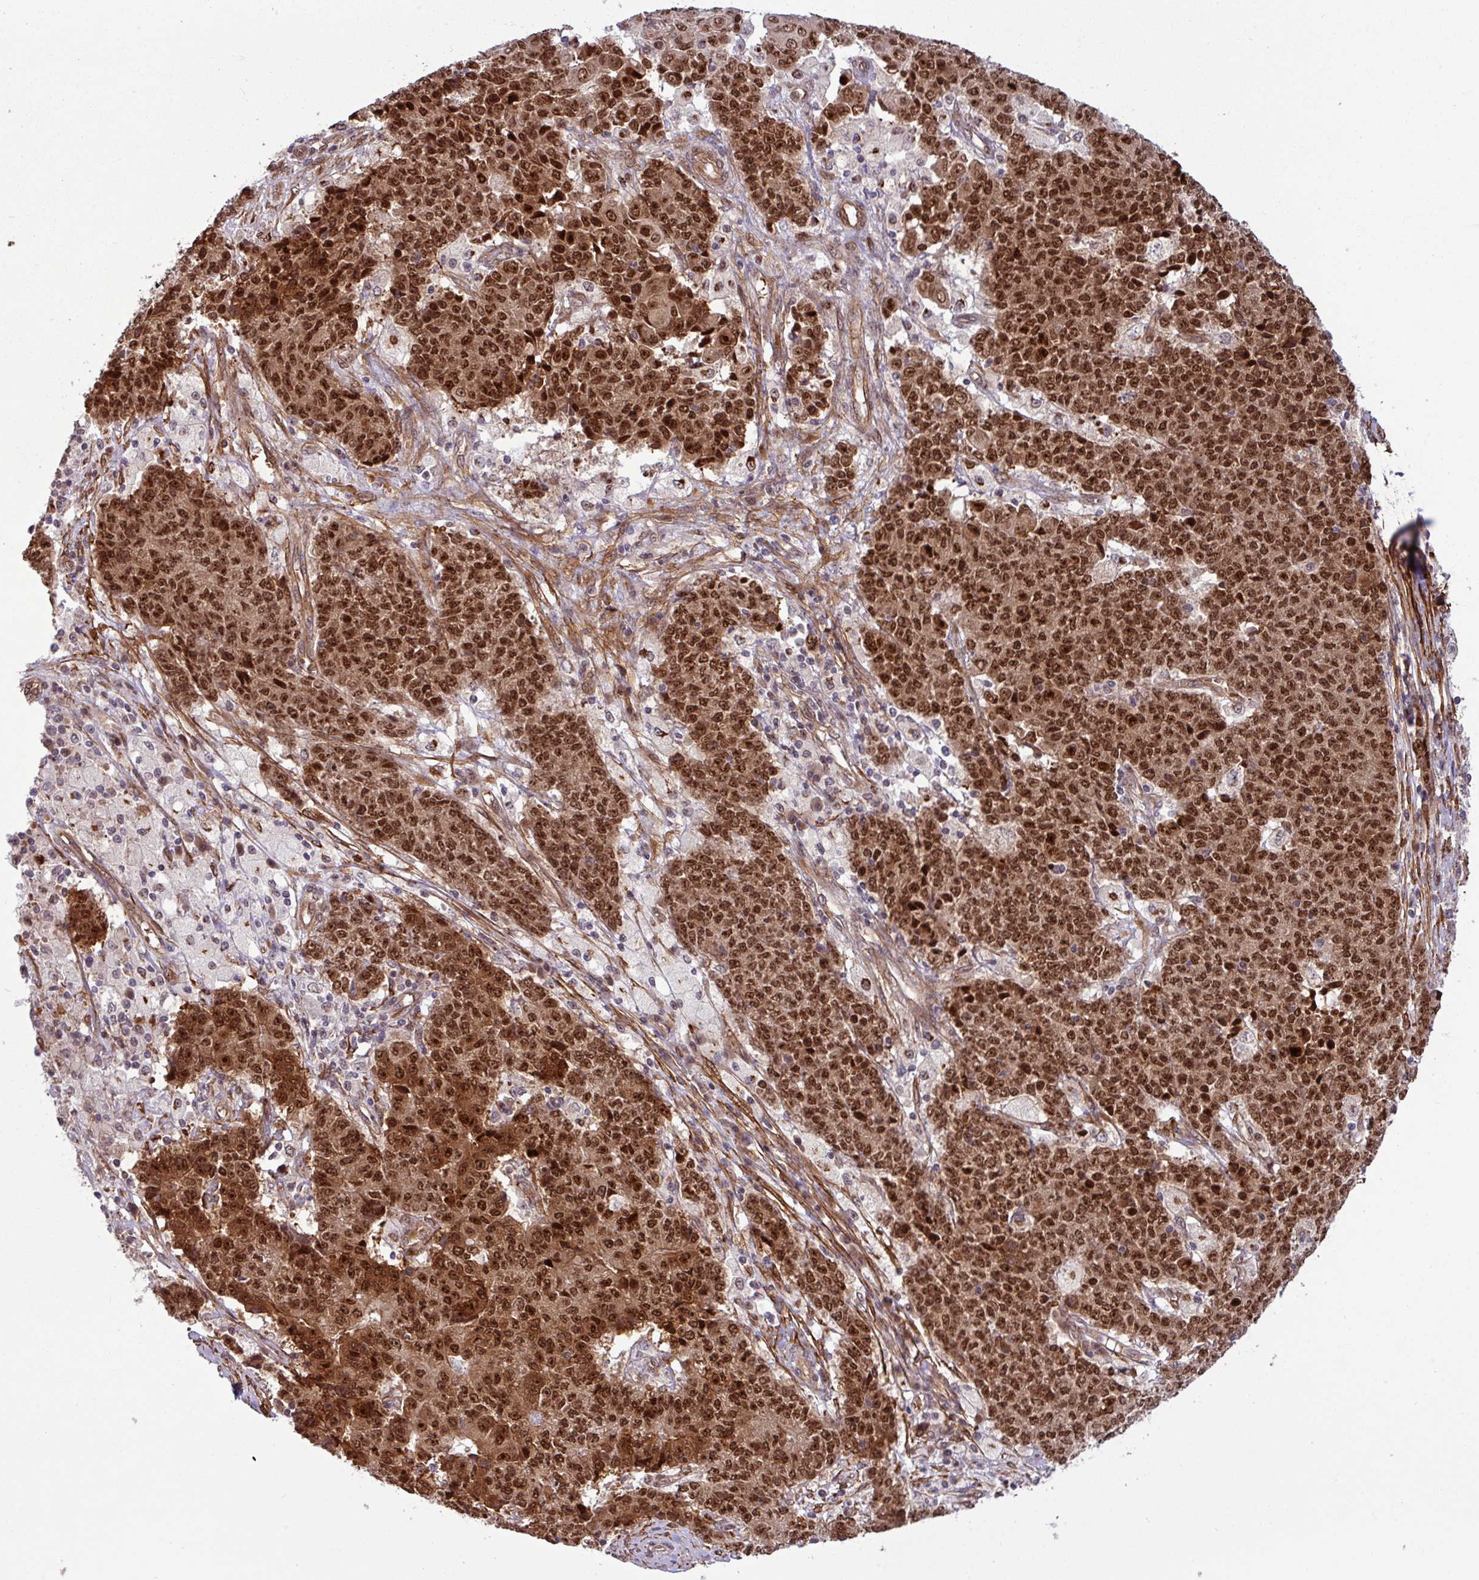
{"staining": {"intensity": "strong", "quantity": ">75%", "location": "cytoplasmic/membranous,nuclear"}, "tissue": "ovarian cancer", "cell_type": "Tumor cells", "image_type": "cancer", "snomed": [{"axis": "morphology", "description": "Carcinoma, endometroid"}, {"axis": "topography", "description": "Ovary"}], "caption": "DAB (3,3'-diaminobenzidine) immunohistochemical staining of human endometroid carcinoma (ovarian) exhibits strong cytoplasmic/membranous and nuclear protein staining in about >75% of tumor cells.", "gene": "C7orf50", "patient": {"sex": "female", "age": 42}}